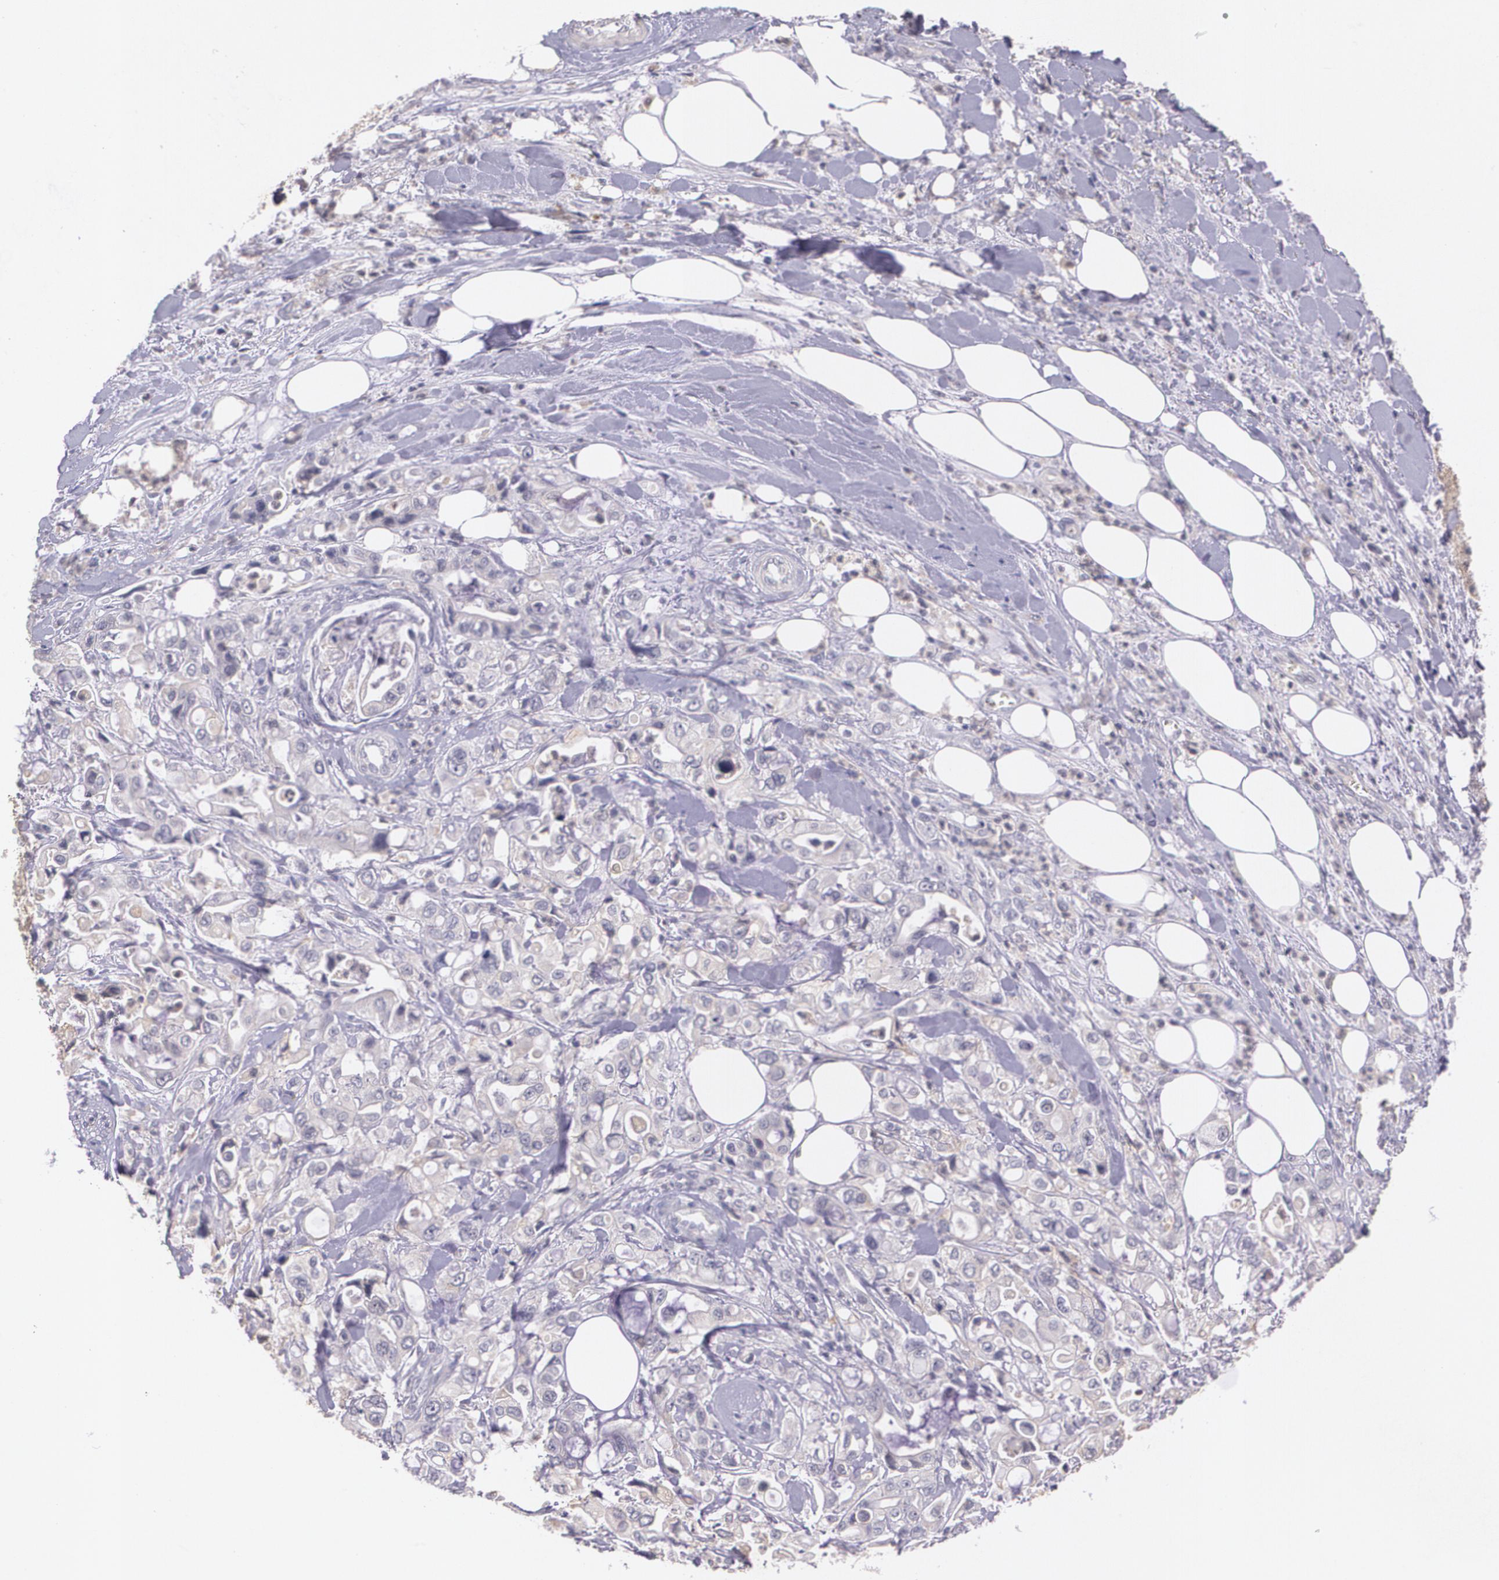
{"staining": {"intensity": "negative", "quantity": "none", "location": "none"}, "tissue": "pancreatic cancer", "cell_type": "Tumor cells", "image_type": "cancer", "snomed": [{"axis": "morphology", "description": "Adenocarcinoma, NOS"}, {"axis": "topography", "description": "Pancreas"}], "caption": "There is no significant staining in tumor cells of pancreatic adenocarcinoma.", "gene": "TM4SF1", "patient": {"sex": "male", "age": 70}}